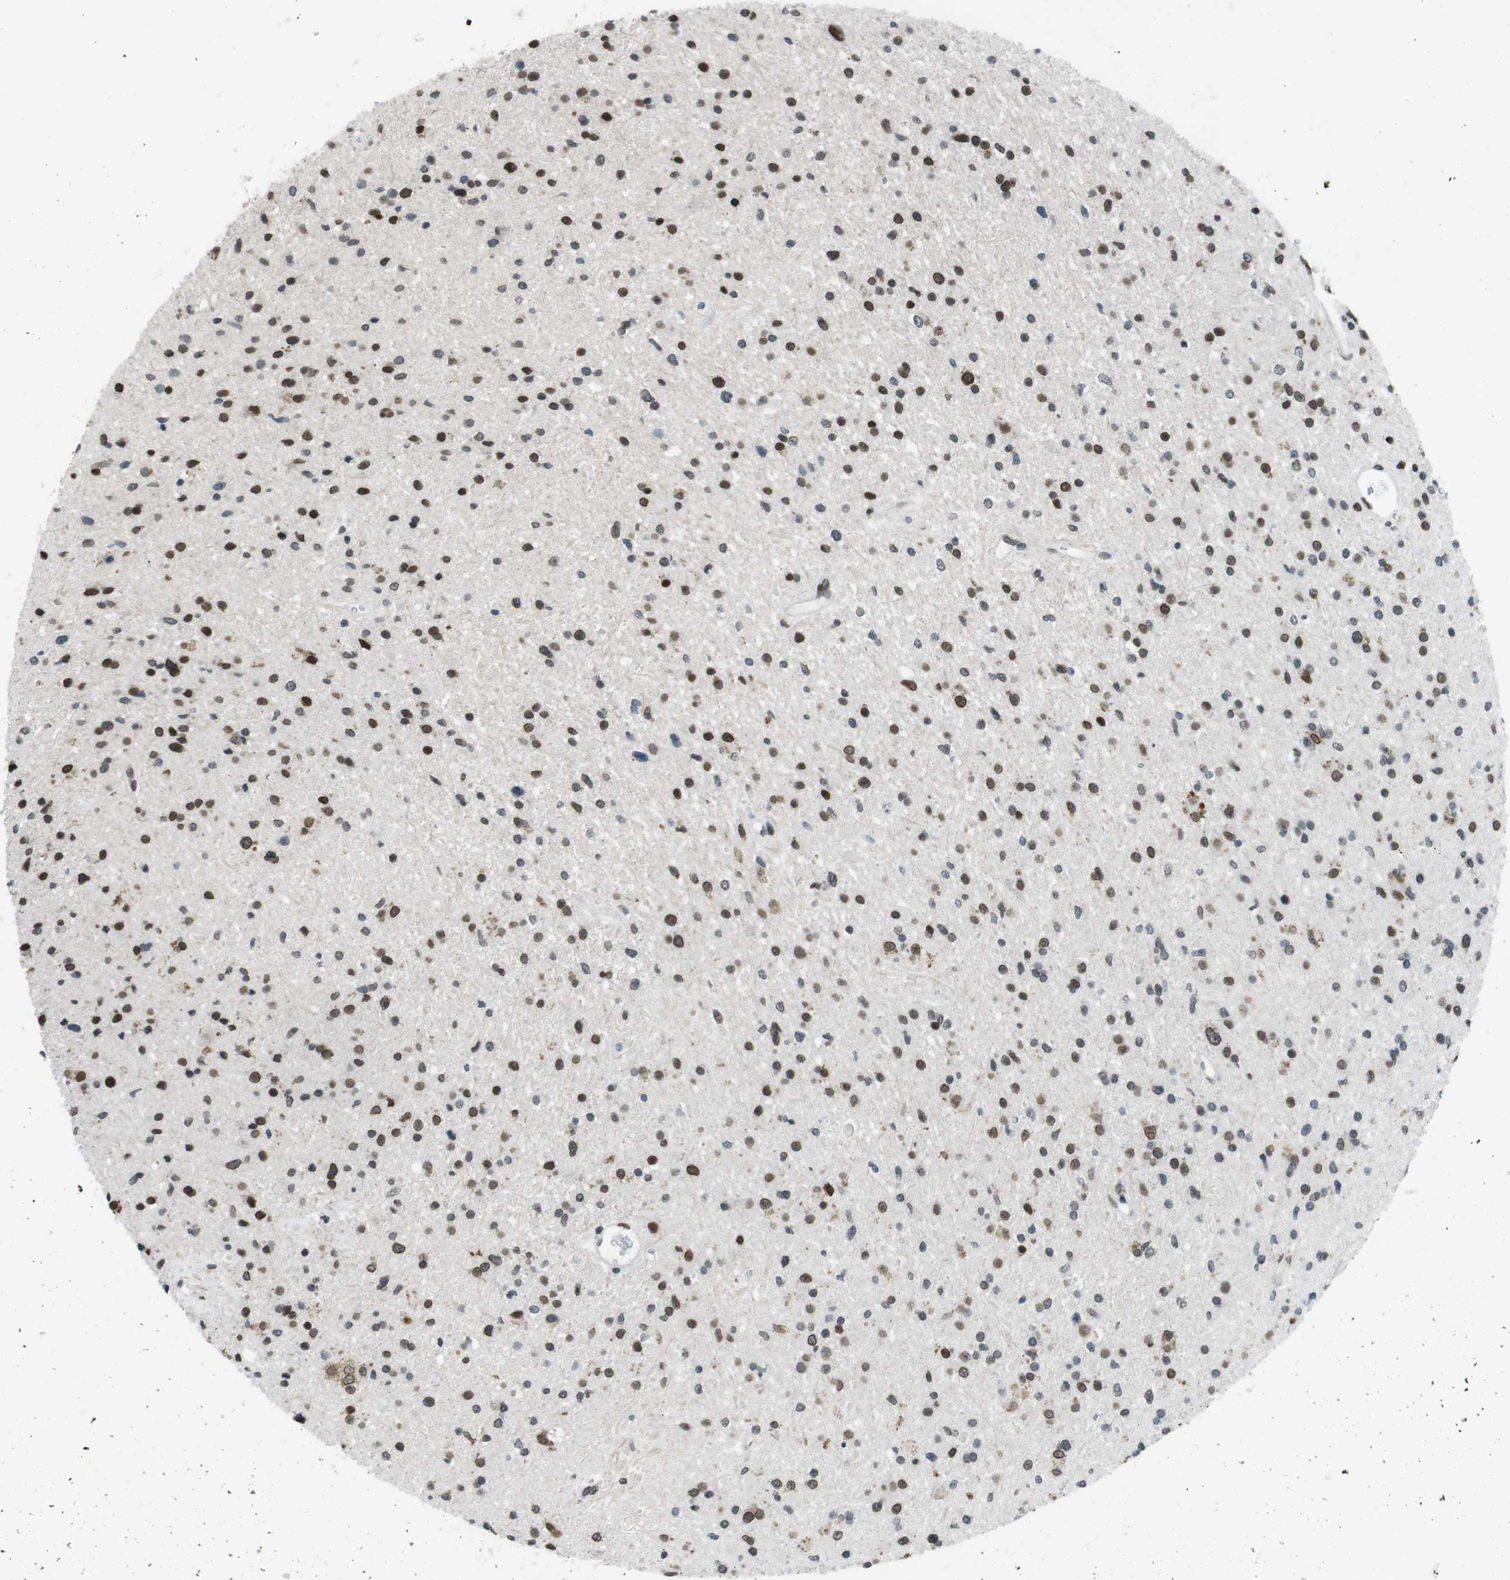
{"staining": {"intensity": "strong", "quantity": ">75%", "location": "cytoplasmic/membranous,nuclear"}, "tissue": "glioma", "cell_type": "Tumor cells", "image_type": "cancer", "snomed": [{"axis": "morphology", "description": "Glioma, malignant, High grade"}, {"axis": "topography", "description": "Brain"}], "caption": "Glioma stained with immunohistochemistry (IHC) demonstrates strong cytoplasmic/membranous and nuclear staining in approximately >75% of tumor cells.", "gene": "MAD1L1", "patient": {"sex": "male", "age": 33}}